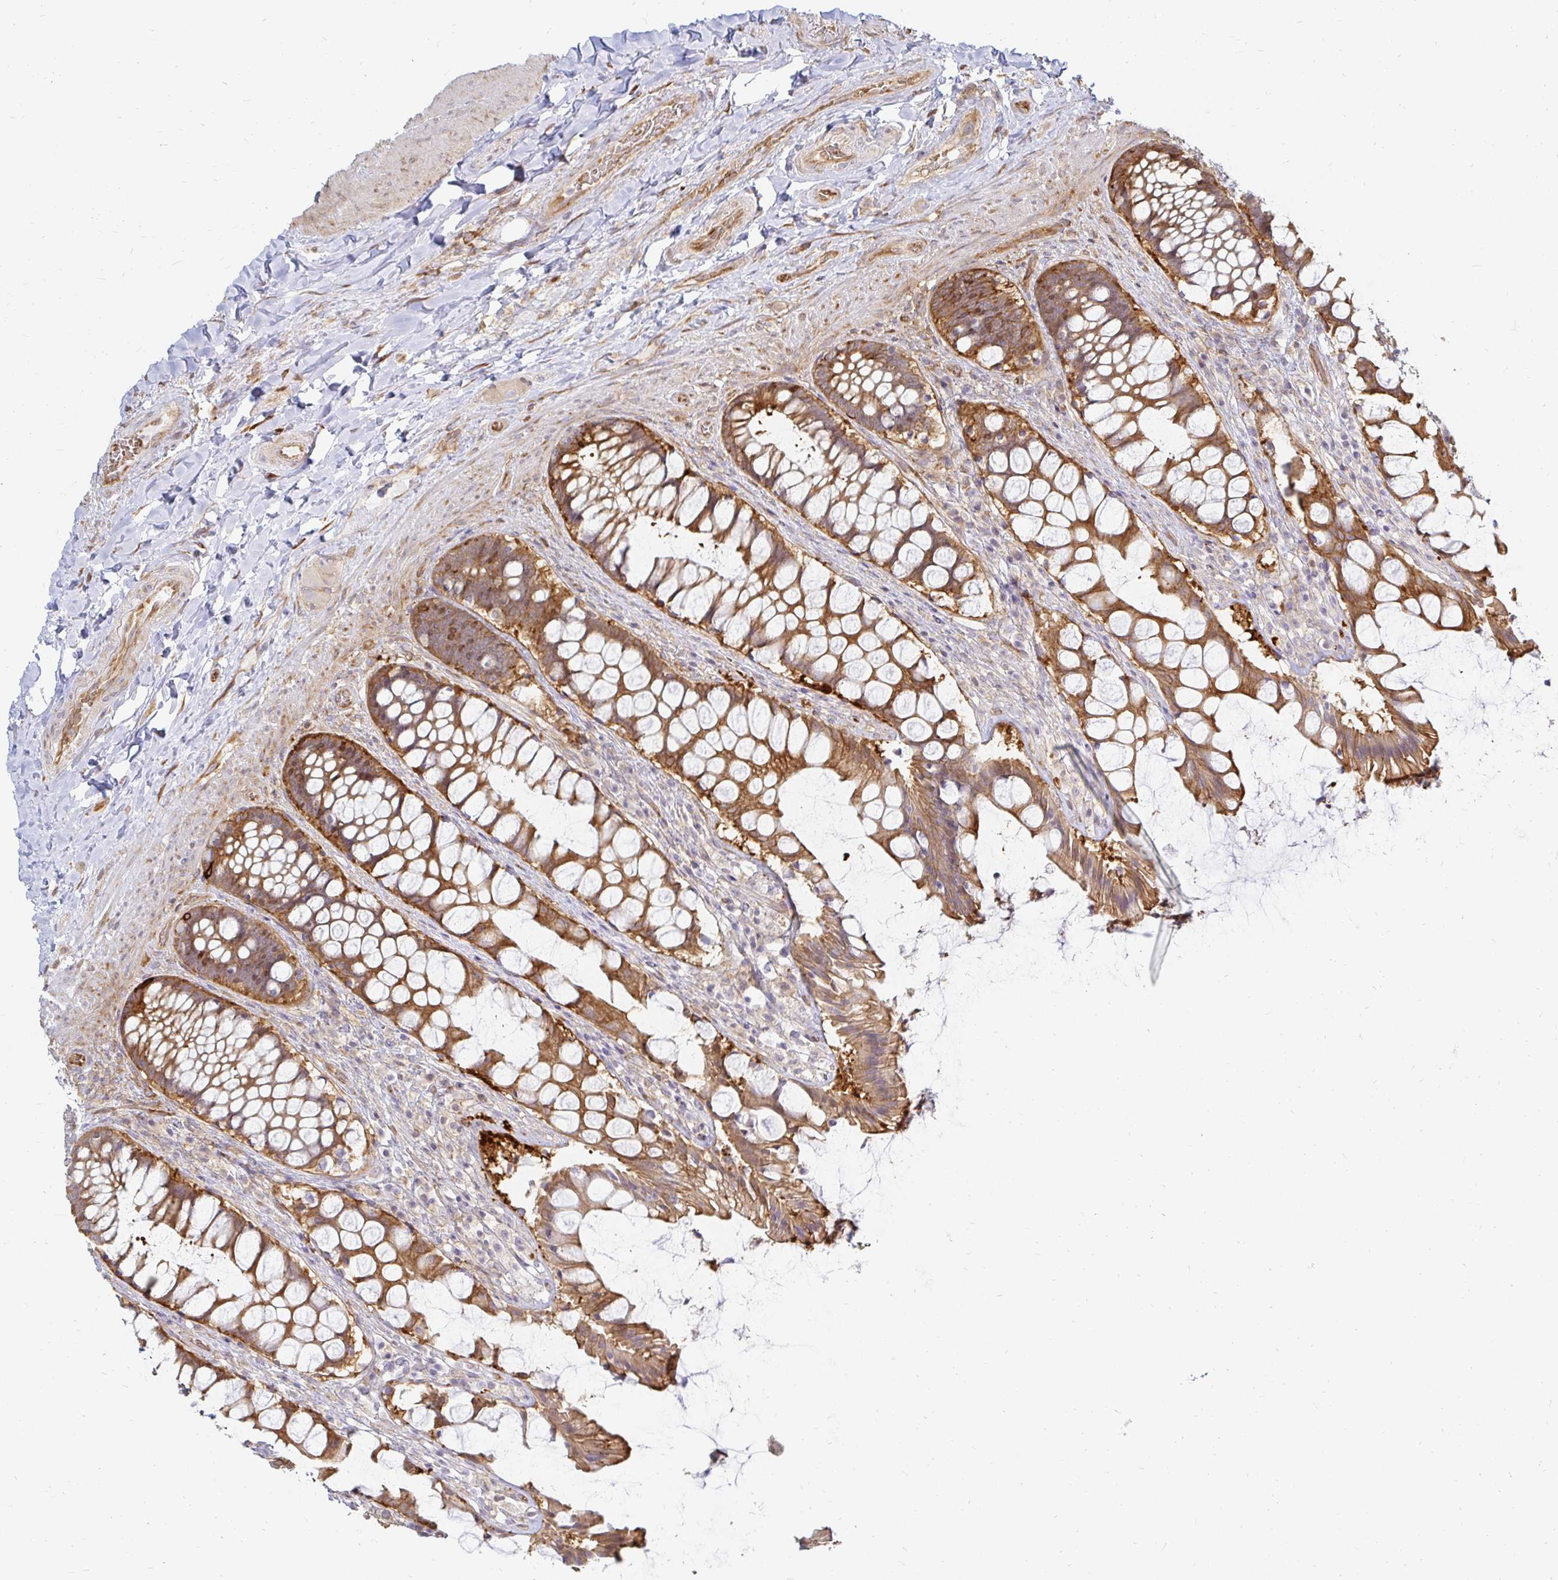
{"staining": {"intensity": "strong", "quantity": ">75%", "location": "cytoplasmic/membranous"}, "tissue": "rectum", "cell_type": "Glandular cells", "image_type": "normal", "snomed": [{"axis": "morphology", "description": "Normal tissue, NOS"}, {"axis": "topography", "description": "Rectum"}], "caption": "The micrograph exhibits staining of unremarkable rectum, revealing strong cytoplasmic/membranous protein staining (brown color) within glandular cells. (Brightfield microscopy of DAB IHC at high magnification).", "gene": "CAST", "patient": {"sex": "female", "age": 58}}